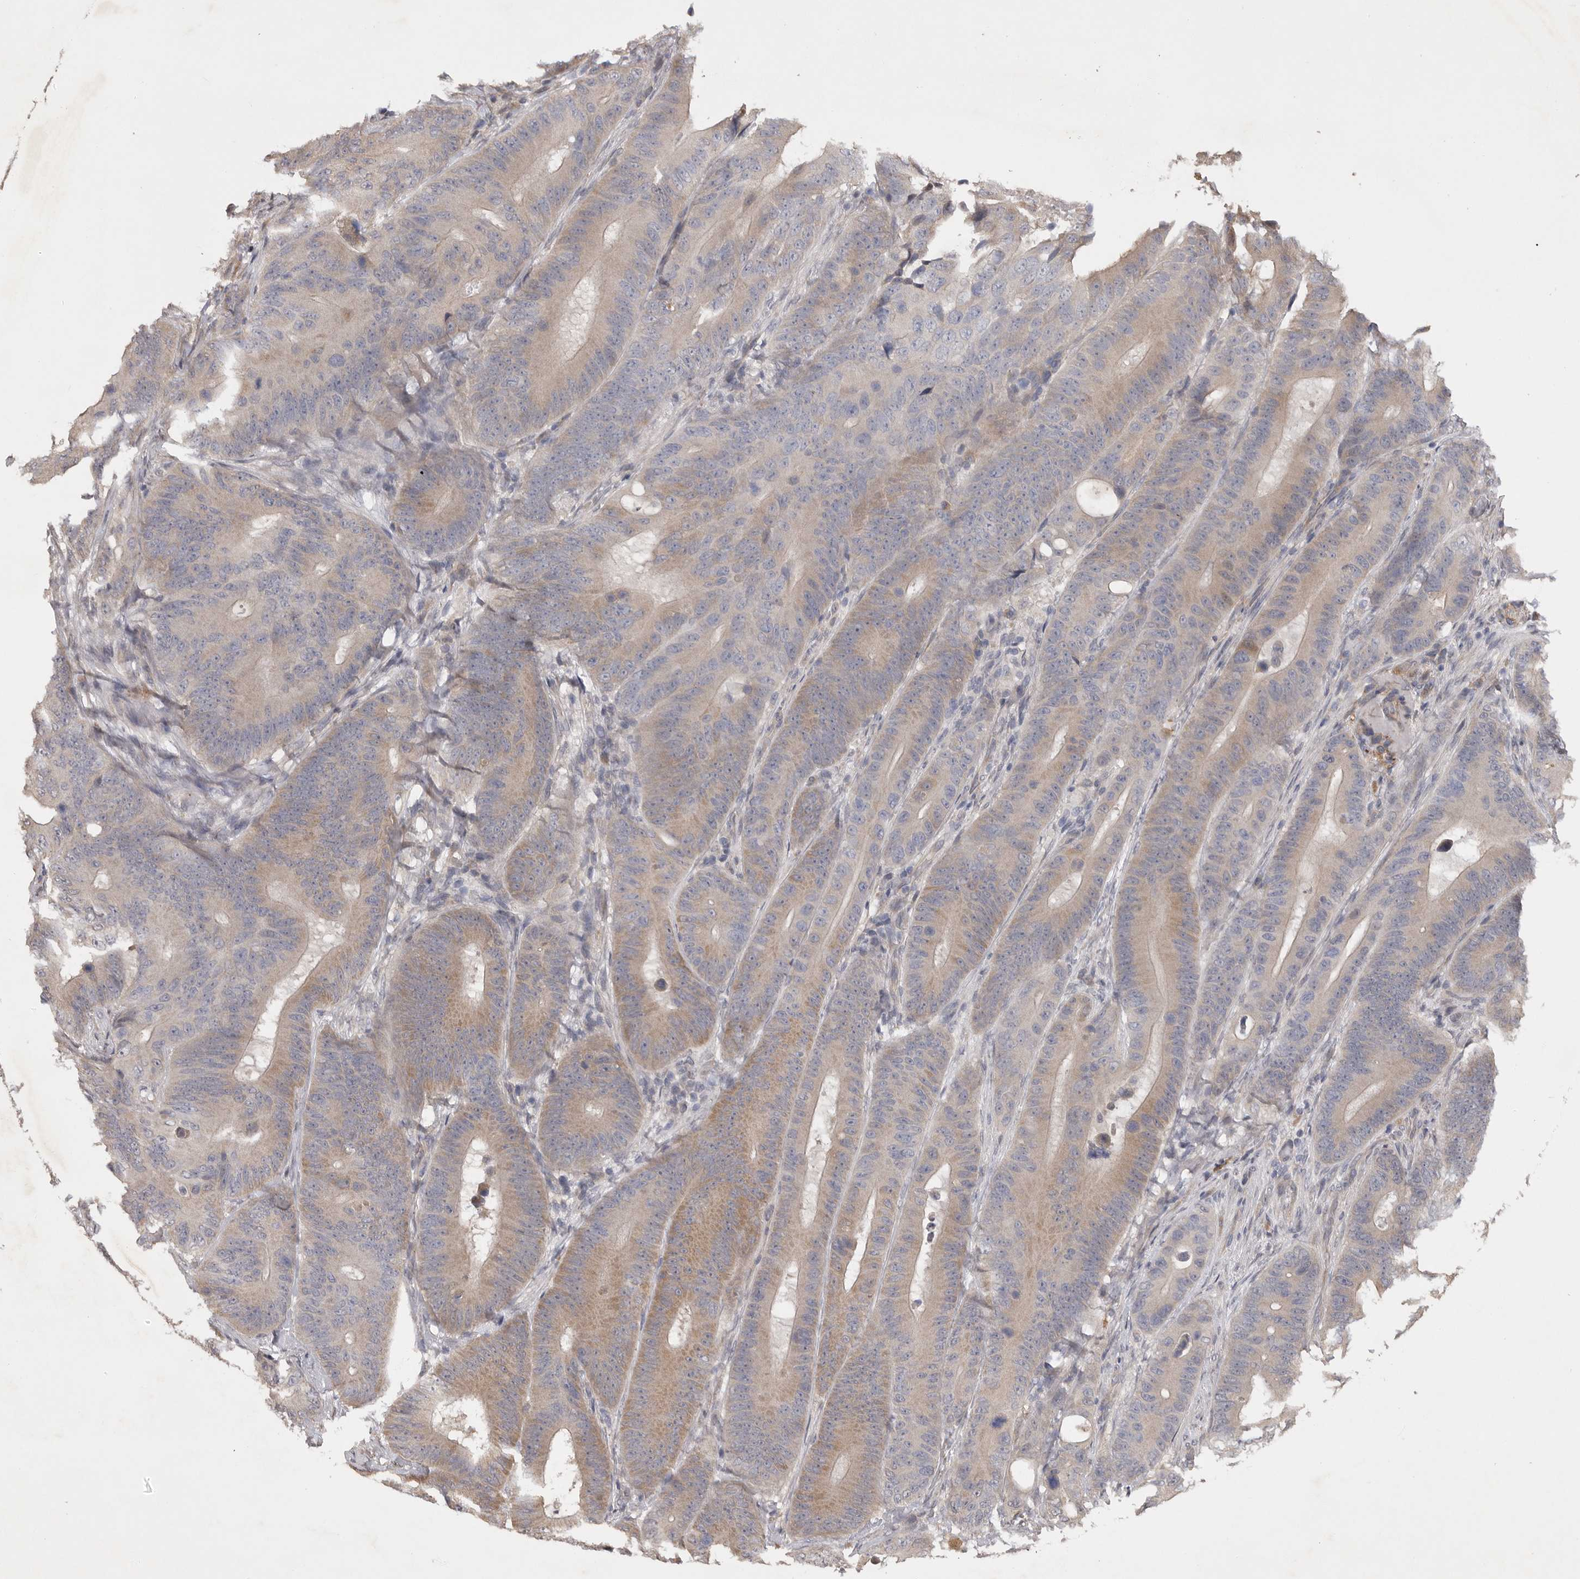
{"staining": {"intensity": "moderate", "quantity": "25%-75%", "location": "cytoplasmic/membranous"}, "tissue": "colorectal cancer", "cell_type": "Tumor cells", "image_type": "cancer", "snomed": [{"axis": "morphology", "description": "Adenocarcinoma, NOS"}, {"axis": "topography", "description": "Colon"}], "caption": "This image demonstrates colorectal cancer stained with IHC to label a protein in brown. The cytoplasmic/membranous of tumor cells show moderate positivity for the protein. Nuclei are counter-stained blue.", "gene": "EDEM3", "patient": {"sex": "male", "age": 83}}